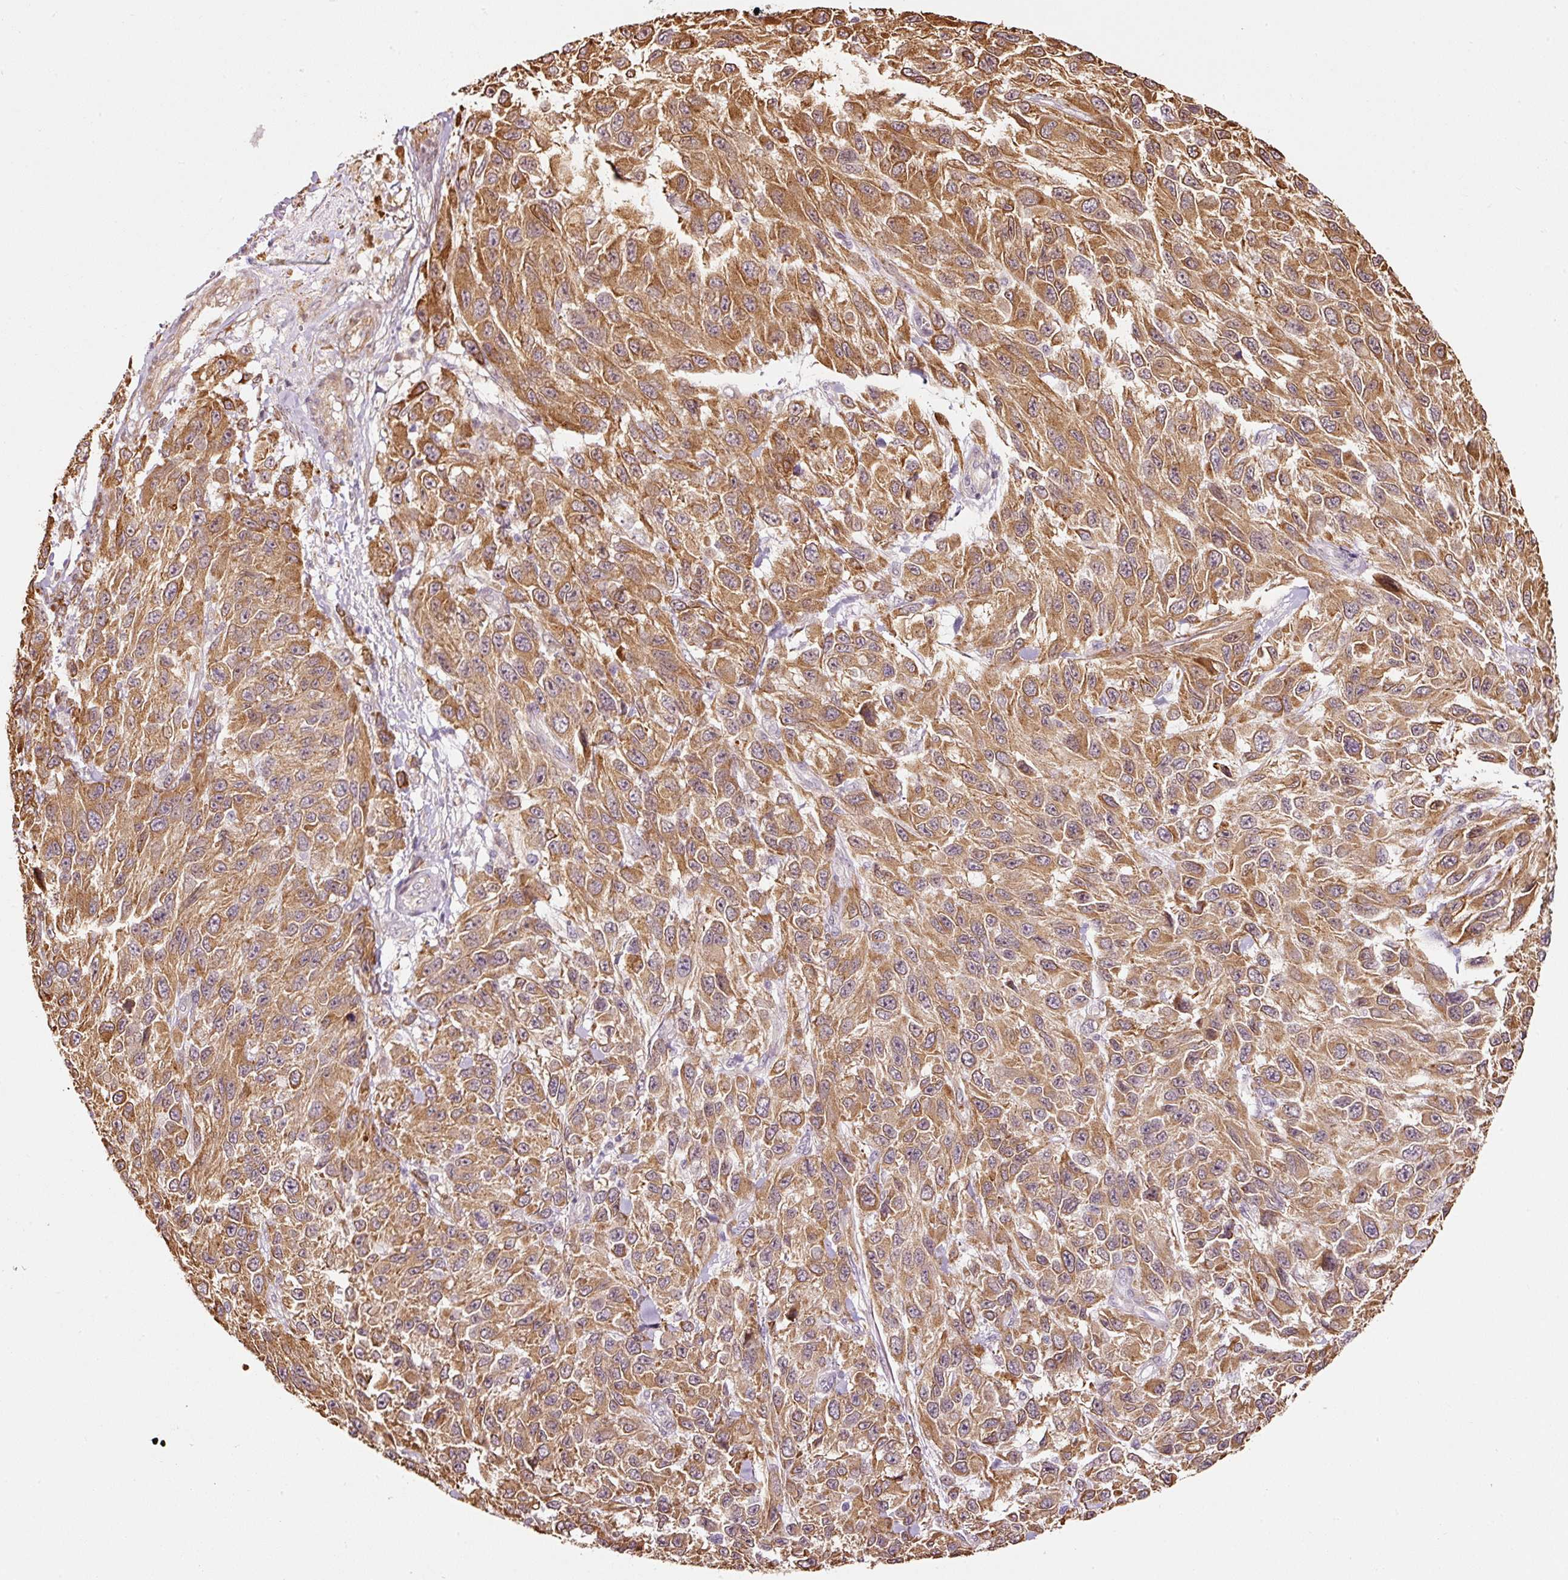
{"staining": {"intensity": "moderate", "quantity": ">75%", "location": "cytoplasmic/membranous"}, "tissue": "melanoma", "cell_type": "Tumor cells", "image_type": "cancer", "snomed": [{"axis": "morphology", "description": "Malignant melanoma, NOS"}, {"axis": "topography", "description": "Skin"}], "caption": "Melanoma stained for a protein shows moderate cytoplasmic/membranous positivity in tumor cells. The protein of interest is shown in brown color, while the nuclei are stained blue.", "gene": "ETF1", "patient": {"sex": "female", "age": 96}}